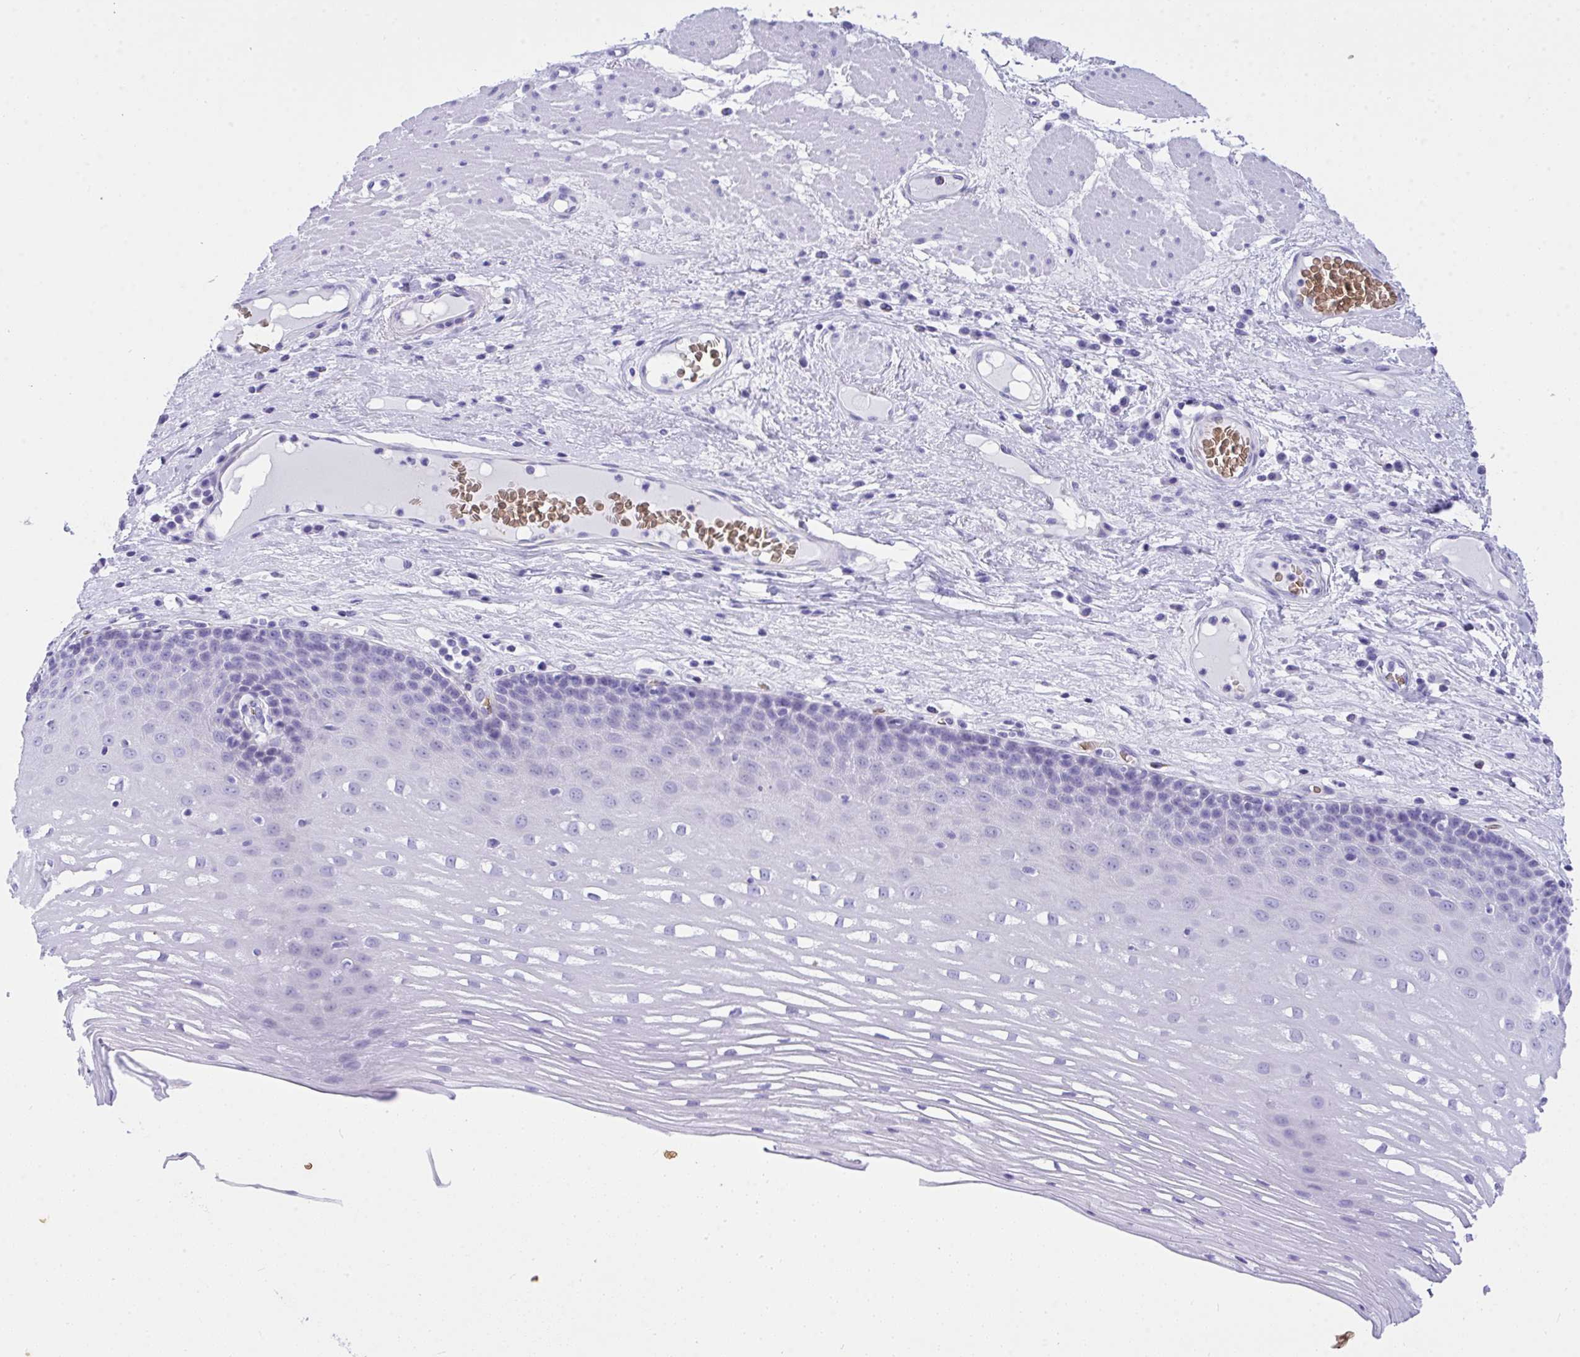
{"staining": {"intensity": "negative", "quantity": "none", "location": "none"}, "tissue": "esophagus", "cell_type": "Squamous epithelial cells", "image_type": "normal", "snomed": [{"axis": "morphology", "description": "Normal tissue, NOS"}, {"axis": "topography", "description": "Esophagus"}], "caption": "This micrograph is of unremarkable esophagus stained with immunohistochemistry (IHC) to label a protein in brown with the nuclei are counter-stained blue. There is no expression in squamous epithelial cells.", "gene": "ANK1", "patient": {"sex": "male", "age": 62}}